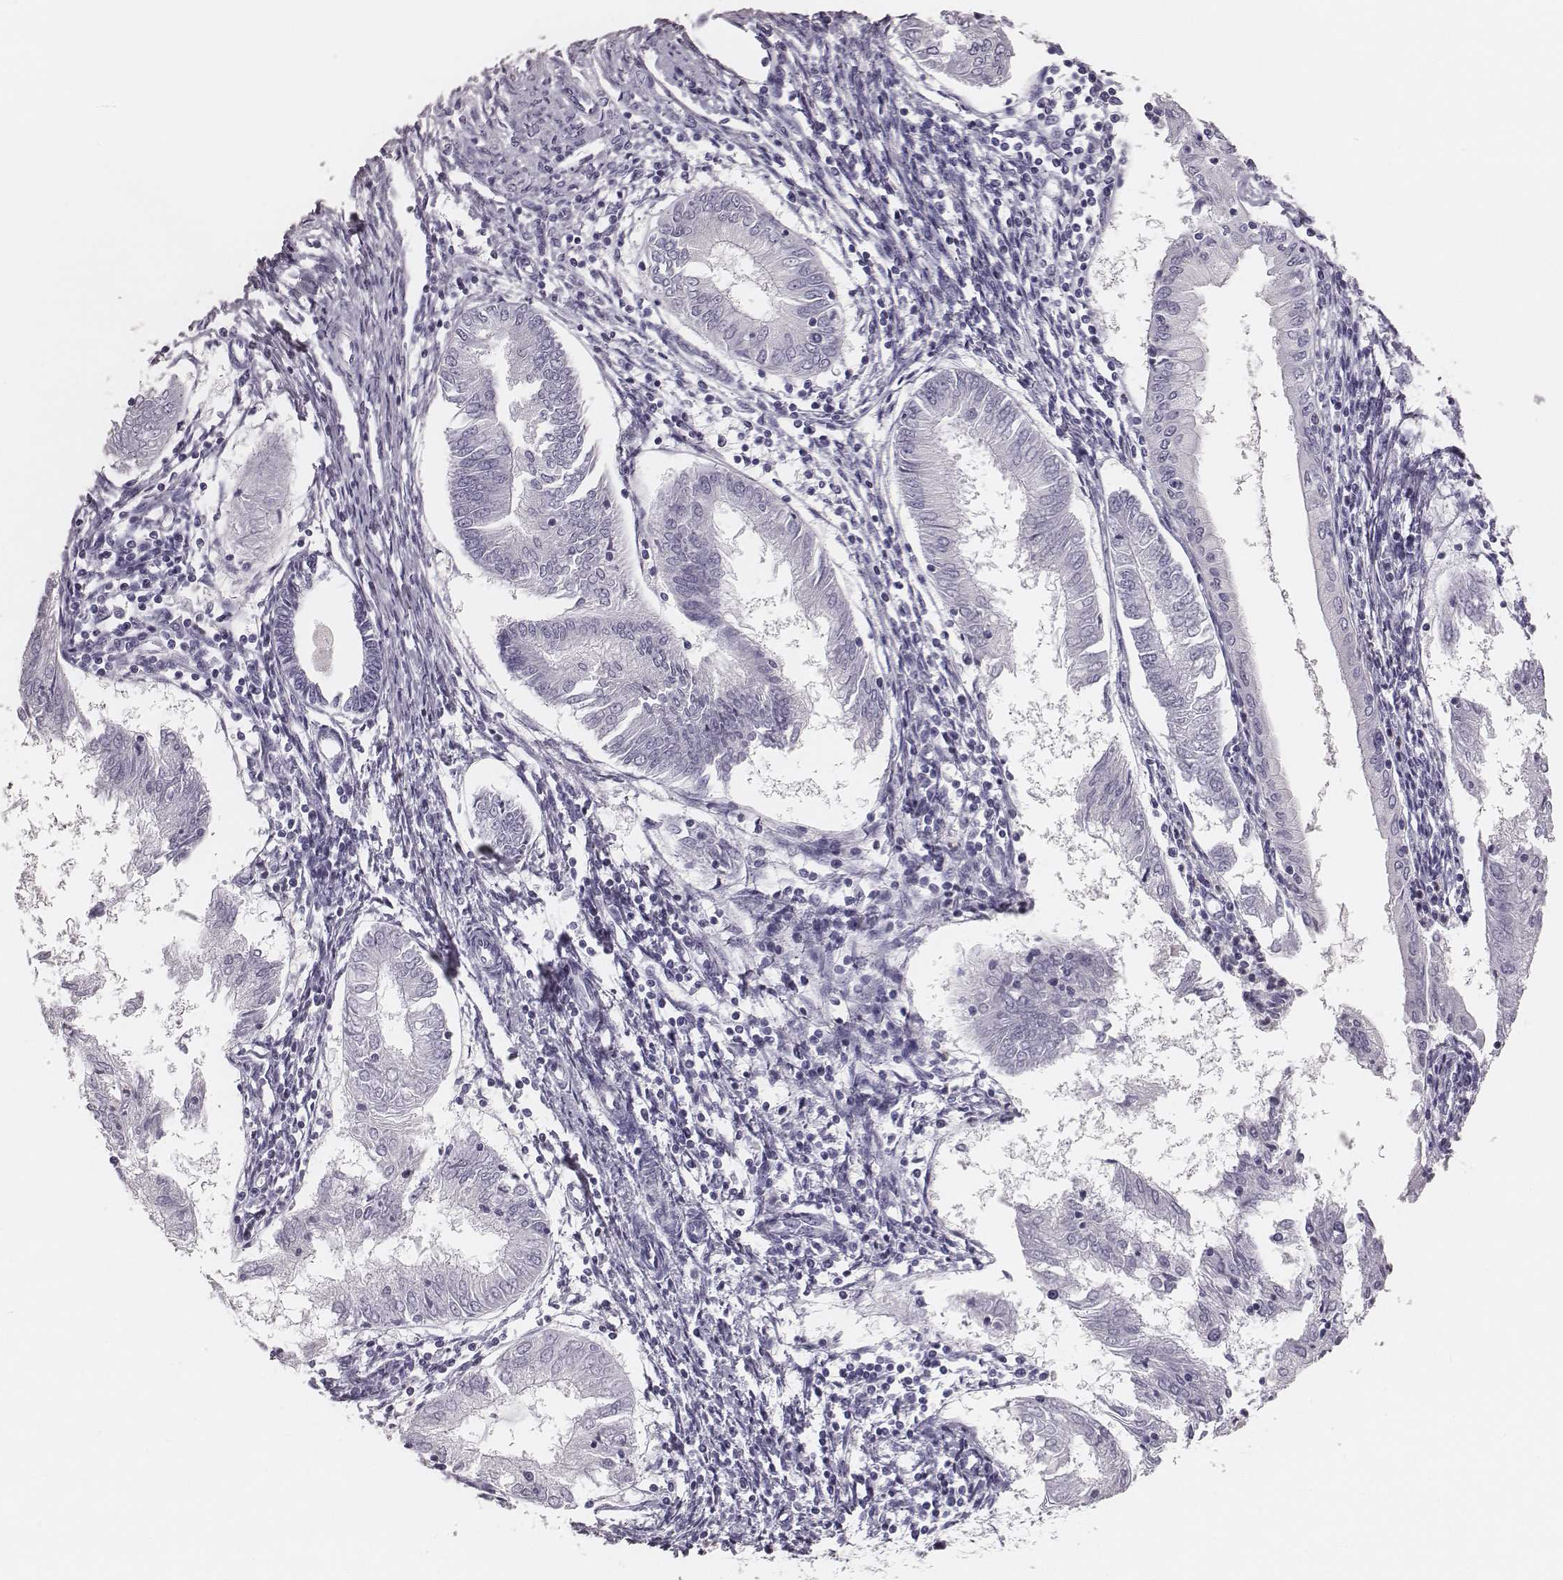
{"staining": {"intensity": "negative", "quantity": "none", "location": "none"}, "tissue": "endometrial cancer", "cell_type": "Tumor cells", "image_type": "cancer", "snomed": [{"axis": "morphology", "description": "Adenocarcinoma, NOS"}, {"axis": "topography", "description": "Endometrium"}], "caption": "Endometrial cancer was stained to show a protein in brown. There is no significant positivity in tumor cells.", "gene": "CSH1", "patient": {"sex": "female", "age": 68}}